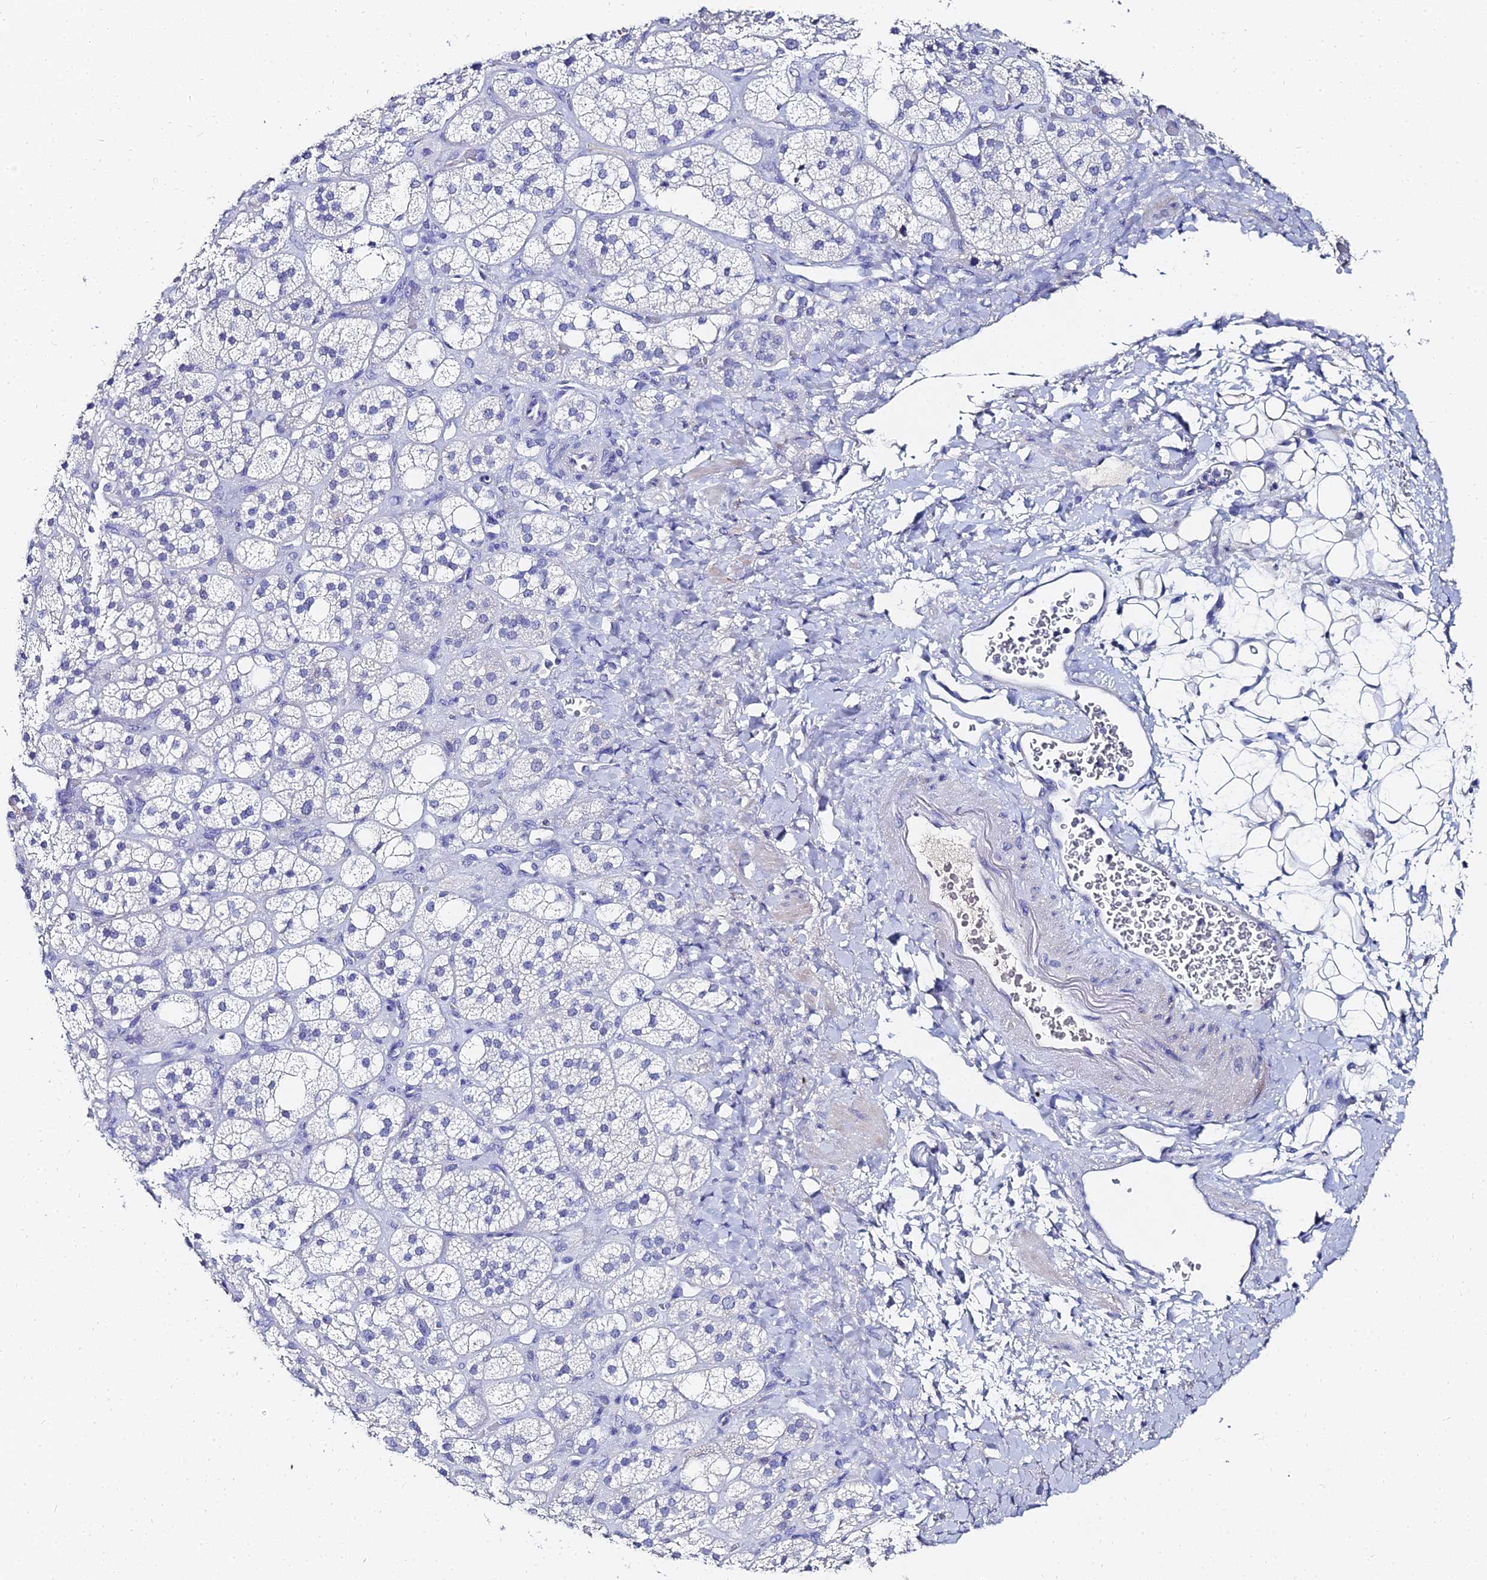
{"staining": {"intensity": "negative", "quantity": "none", "location": "none"}, "tissue": "adrenal gland", "cell_type": "Glandular cells", "image_type": "normal", "snomed": [{"axis": "morphology", "description": "Normal tissue, NOS"}, {"axis": "topography", "description": "Adrenal gland"}], "caption": "Adrenal gland stained for a protein using immunohistochemistry demonstrates no positivity glandular cells.", "gene": "KRT17", "patient": {"sex": "male", "age": 61}}